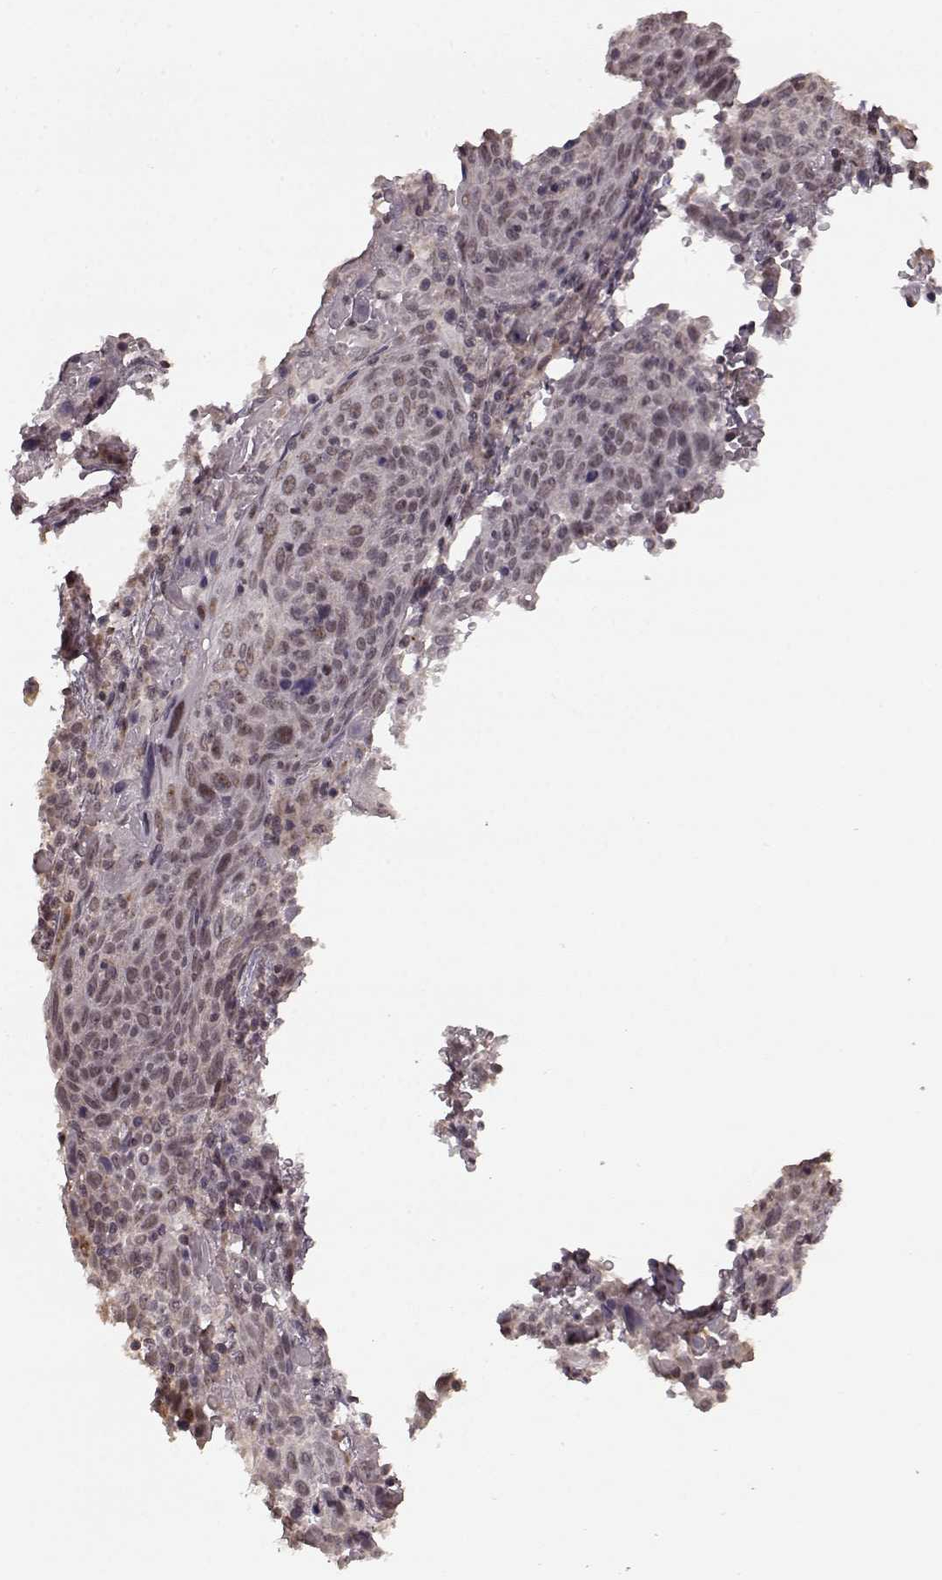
{"staining": {"intensity": "weak", "quantity": "<25%", "location": "nuclear"}, "tissue": "cervical cancer", "cell_type": "Tumor cells", "image_type": "cancer", "snomed": [{"axis": "morphology", "description": "Squamous cell carcinoma, NOS"}, {"axis": "topography", "description": "Cervix"}], "caption": "A high-resolution photomicrograph shows immunohistochemistry (IHC) staining of squamous cell carcinoma (cervical), which exhibits no significant expression in tumor cells. (IHC, brightfield microscopy, high magnification).", "gene": "PLCB4", "patient": {"sex": "female", "age": 61}}